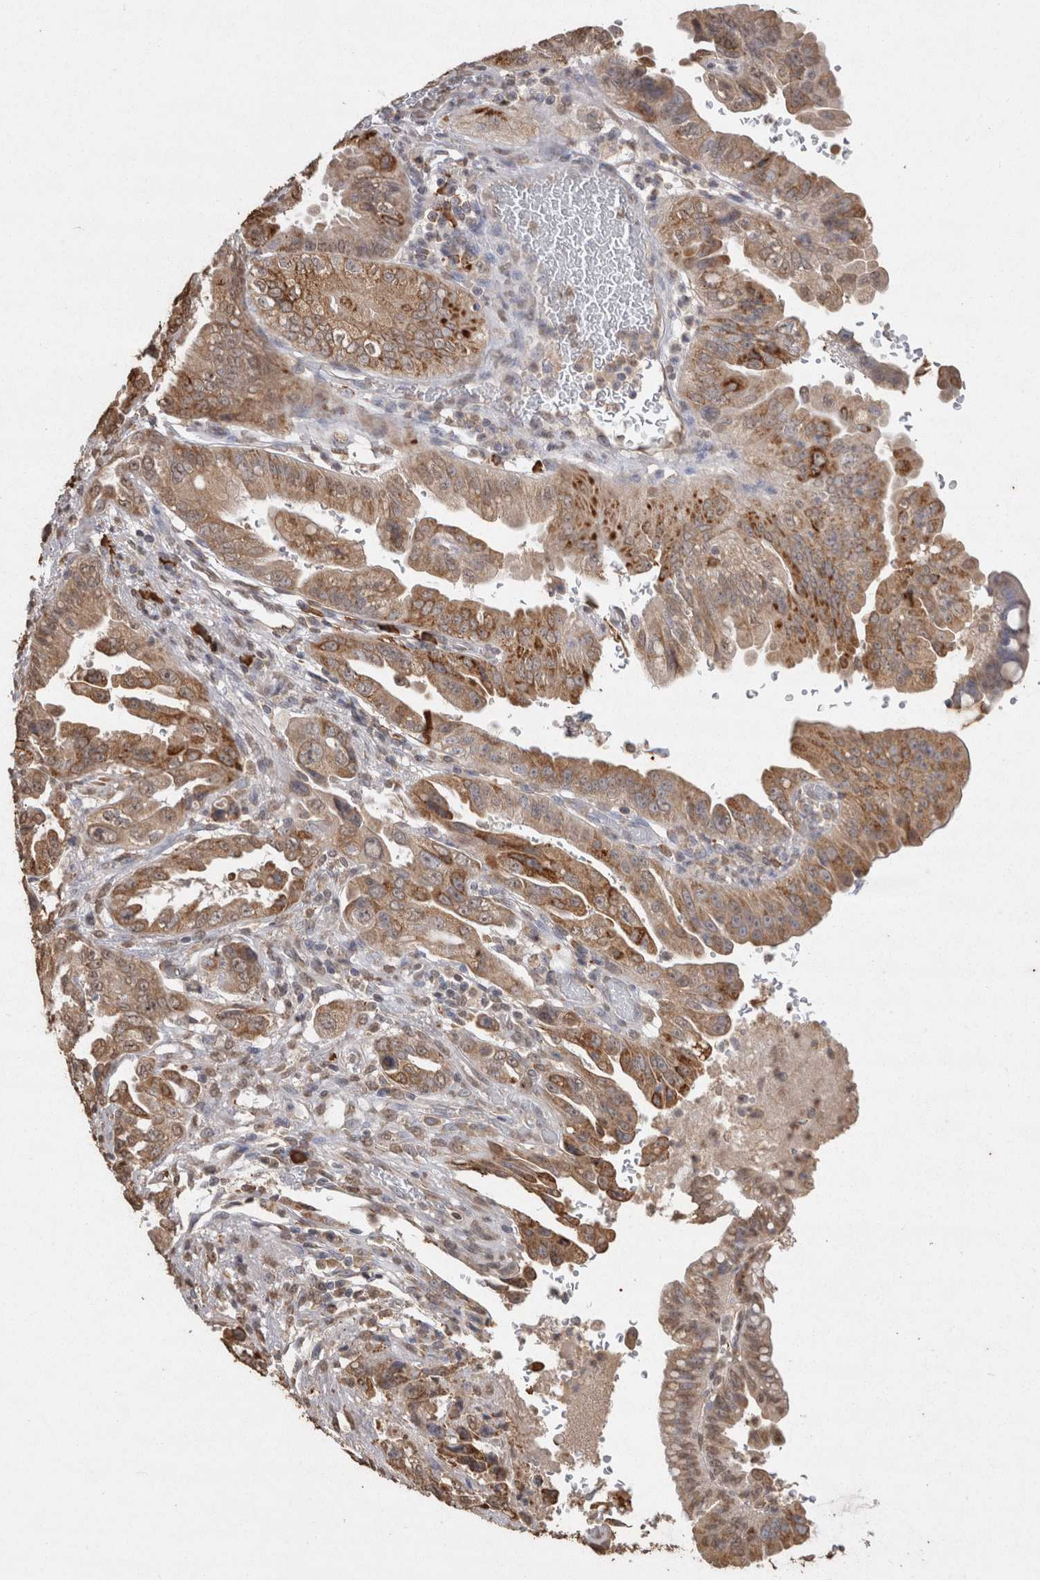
{"staining": {"intensity": "moderate", "quantity": ">75%", "location": "cytoplasmic/membranous,nuclear"}, "tissue": "pancreatic cancer", "cell_type": "Tumor cells", "image_type": "cancer", "snomed": [{"axis": "morphology", "description": "Adenocarcinoma, NOS"}, {"axis": "topography", "description": "Pancreas"}], "caption": "High-magnification brightfield microscopy of pancreatic cancer stained with DAB (3,3'-diaminobenzidine) (brown) and counterstained with hematoxylin (blue). tumor cells exhibit moderate cytoplasmic/membranous and nuclear expression is seen in approximately>75% of cells.", "gene": "CRELD2", "patient": {"sex": "male", "age": 70}}